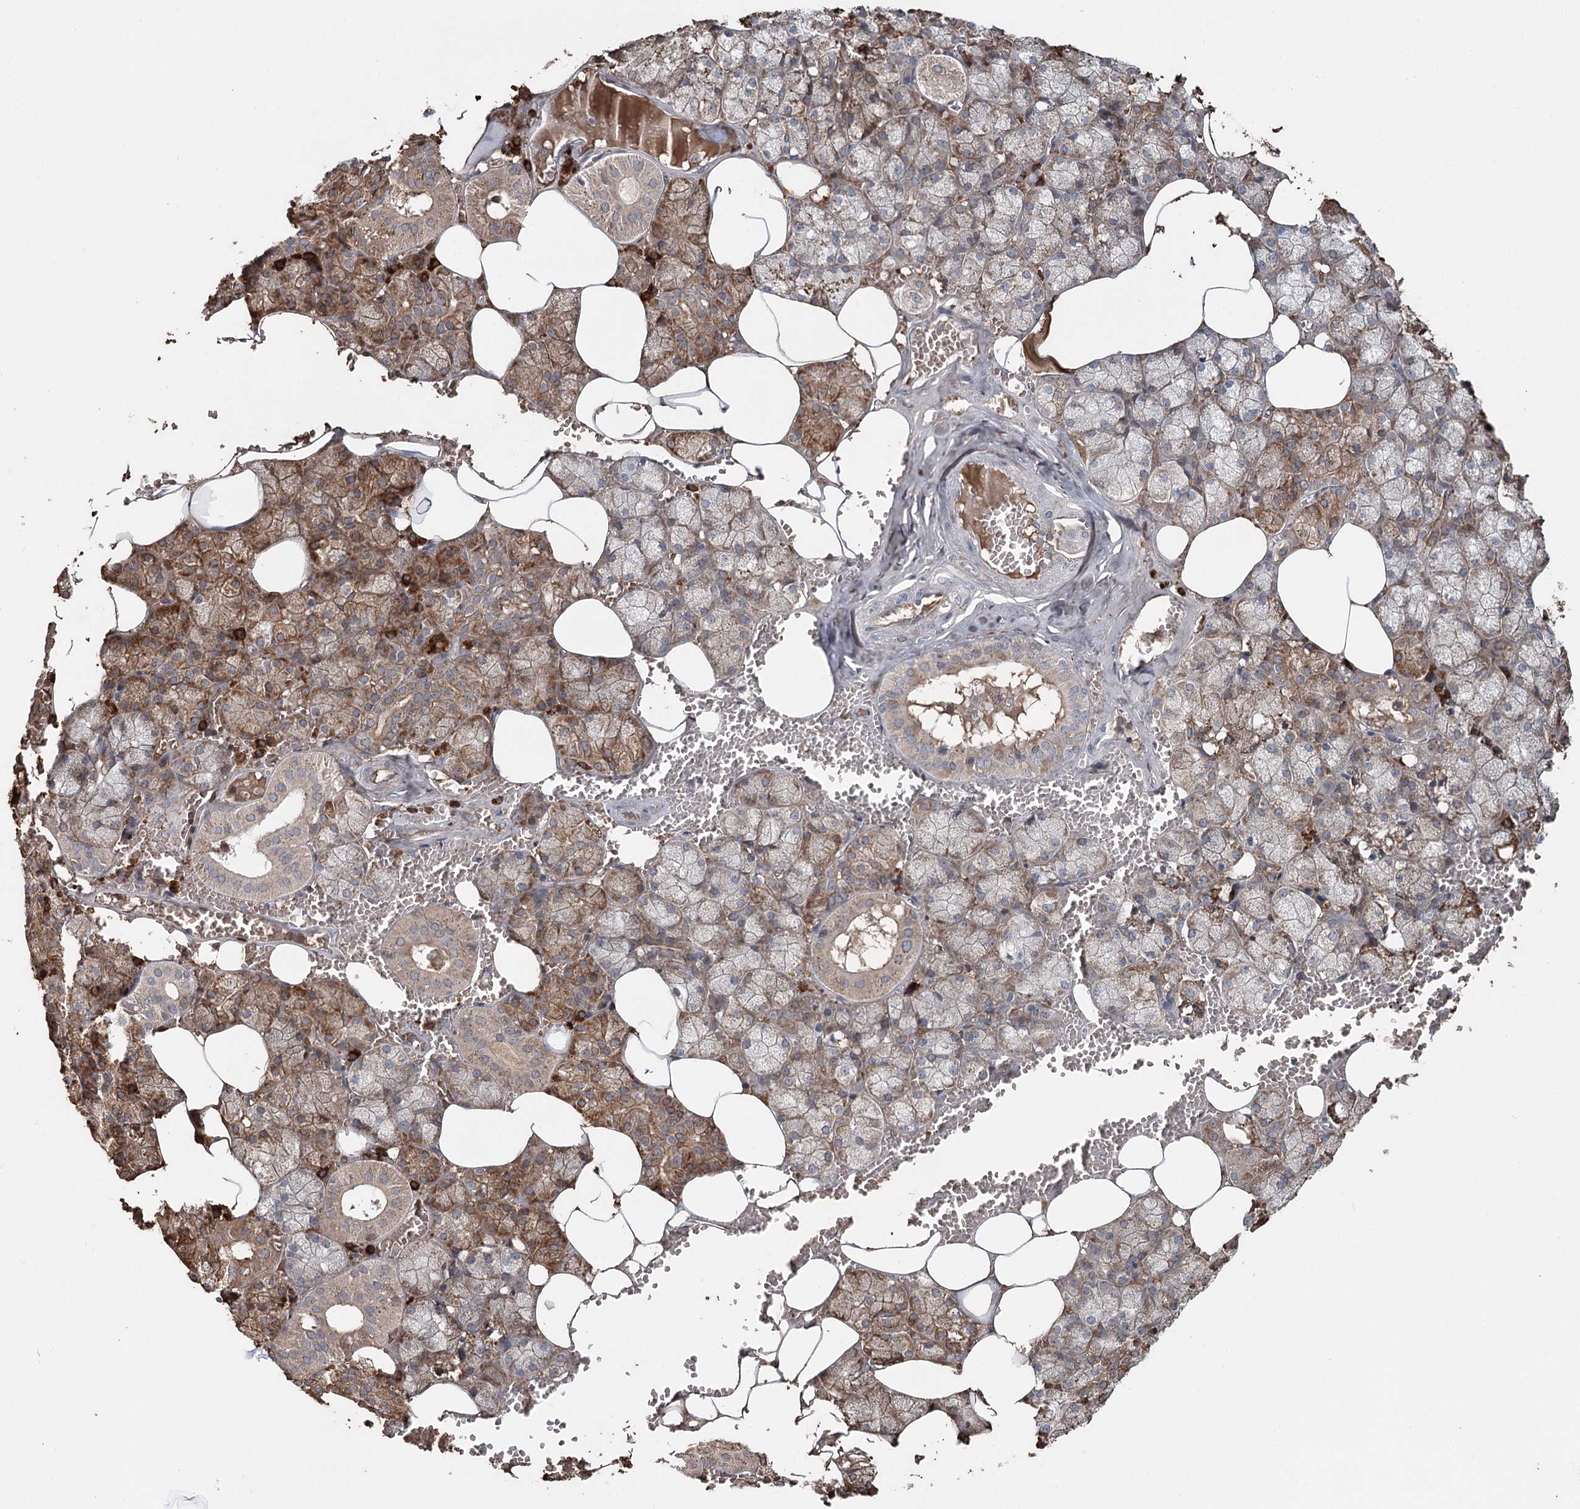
{"staining": {"intensity": "moderate", "quantity": "25%-75%", "location": "cytoplasmic/membranous"}, "tissue": "salivary gland", "cell_type": "Glandular cells", "image_type": "normal", "snomed": [{"axis": "morphology", "description": "Normal tissue, NOS"}, {"axis": "topography", "description": "Salivary gland"}], "caption": "Protein staining of benign salivary gland reveals moderate cytoplasmic/membranous positivity in about 25%-75% of glandular cells.", "gene": "SYVN1", "patient": {"sex": "male", "age": 62}}